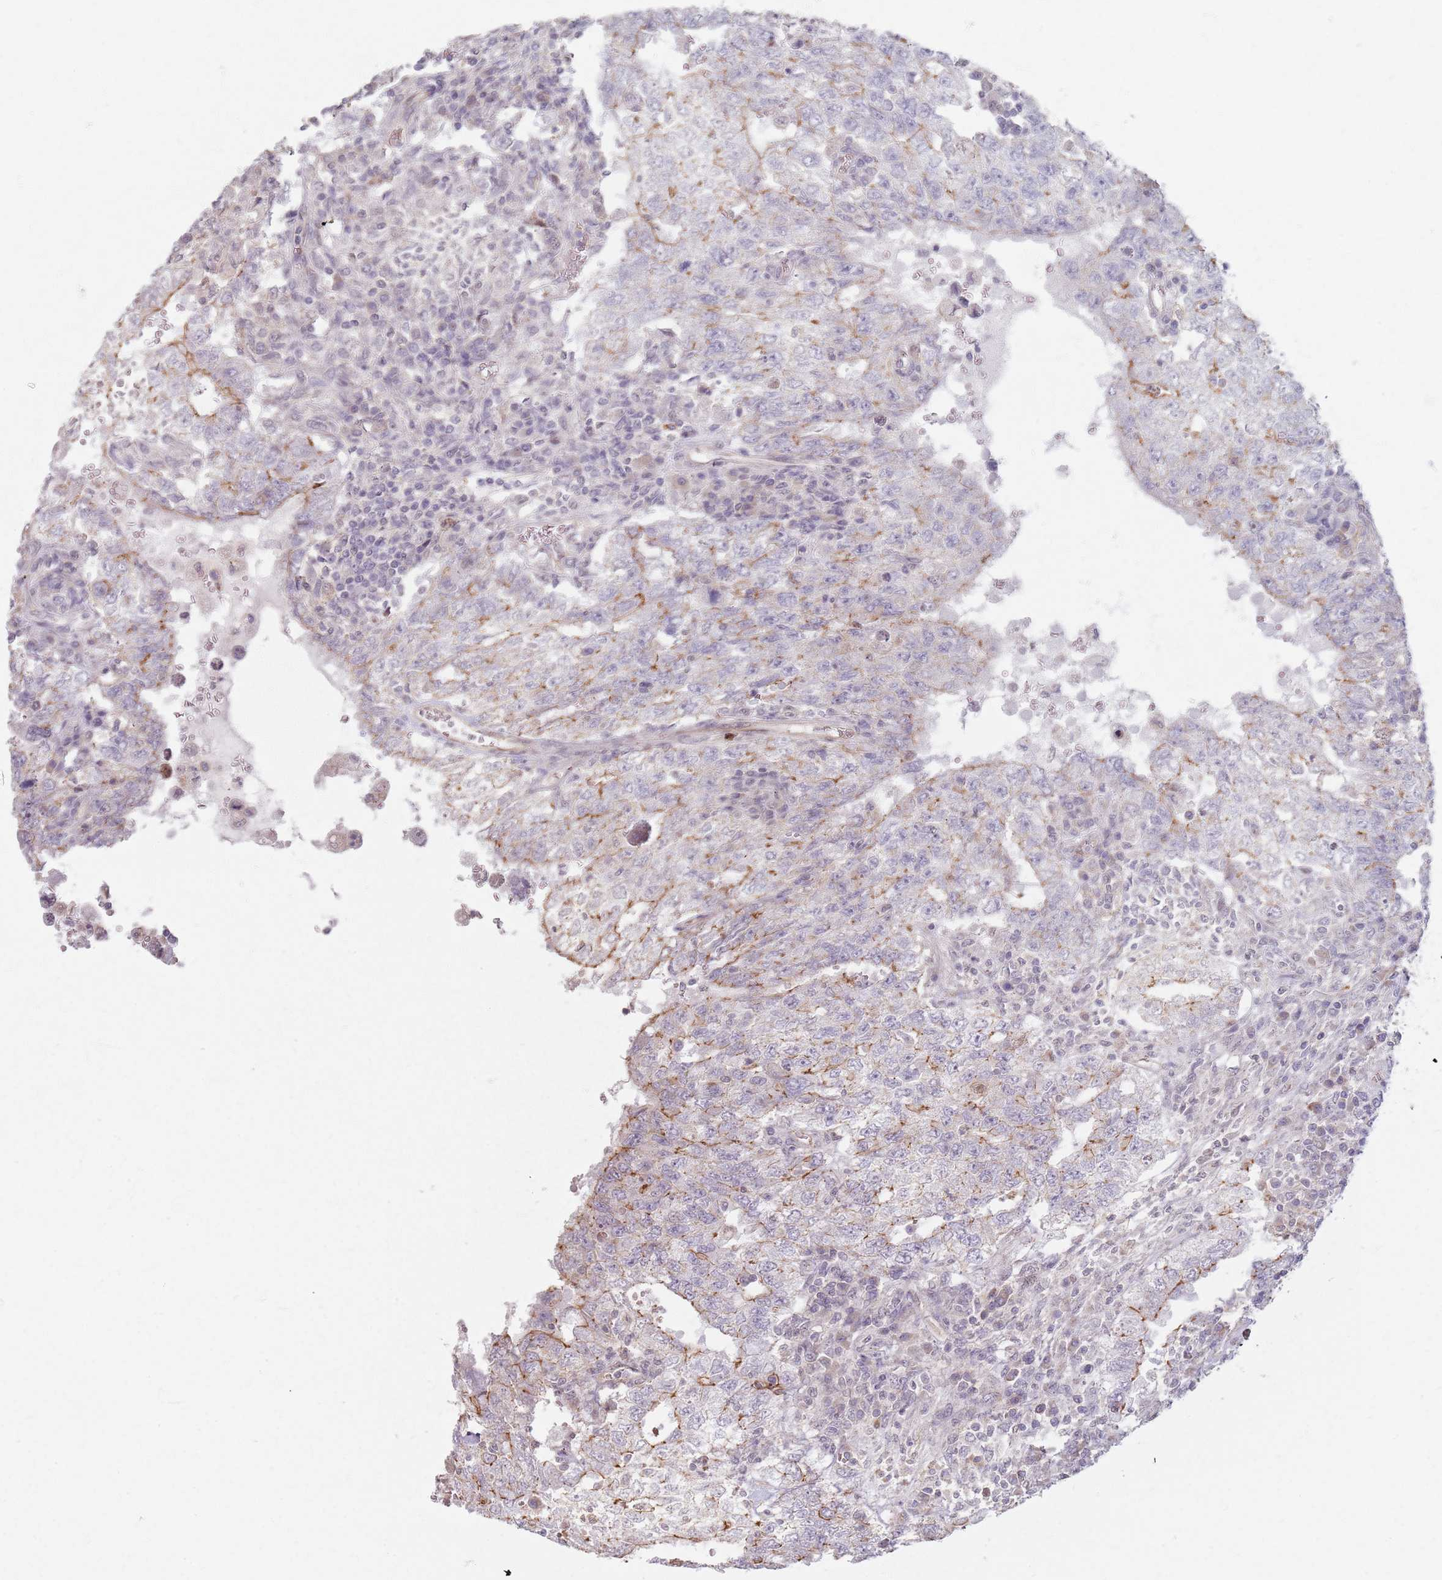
{"staining": {"intensity": "moderate", "quantity": "<25%", "location": "cytoplasmic/membranous"}, "tissue": "testis cancer", "cell_type": "Tumor cells", "image_type": "cancer", "snomed": [{"axis": "morphology", "description": "Carcinoma, Embryonal, NOS"}, {"axis": "topography", "description": "Testis"}], "caption": "Protein expression by immunohistochemistry (IHC) reveals moderate cytoplasmic/membranous positivity in approximately <25% of tumor cells in testis cancer.", "gene": "KCNA5", "patient": {"sex": "male", "age": 26}}